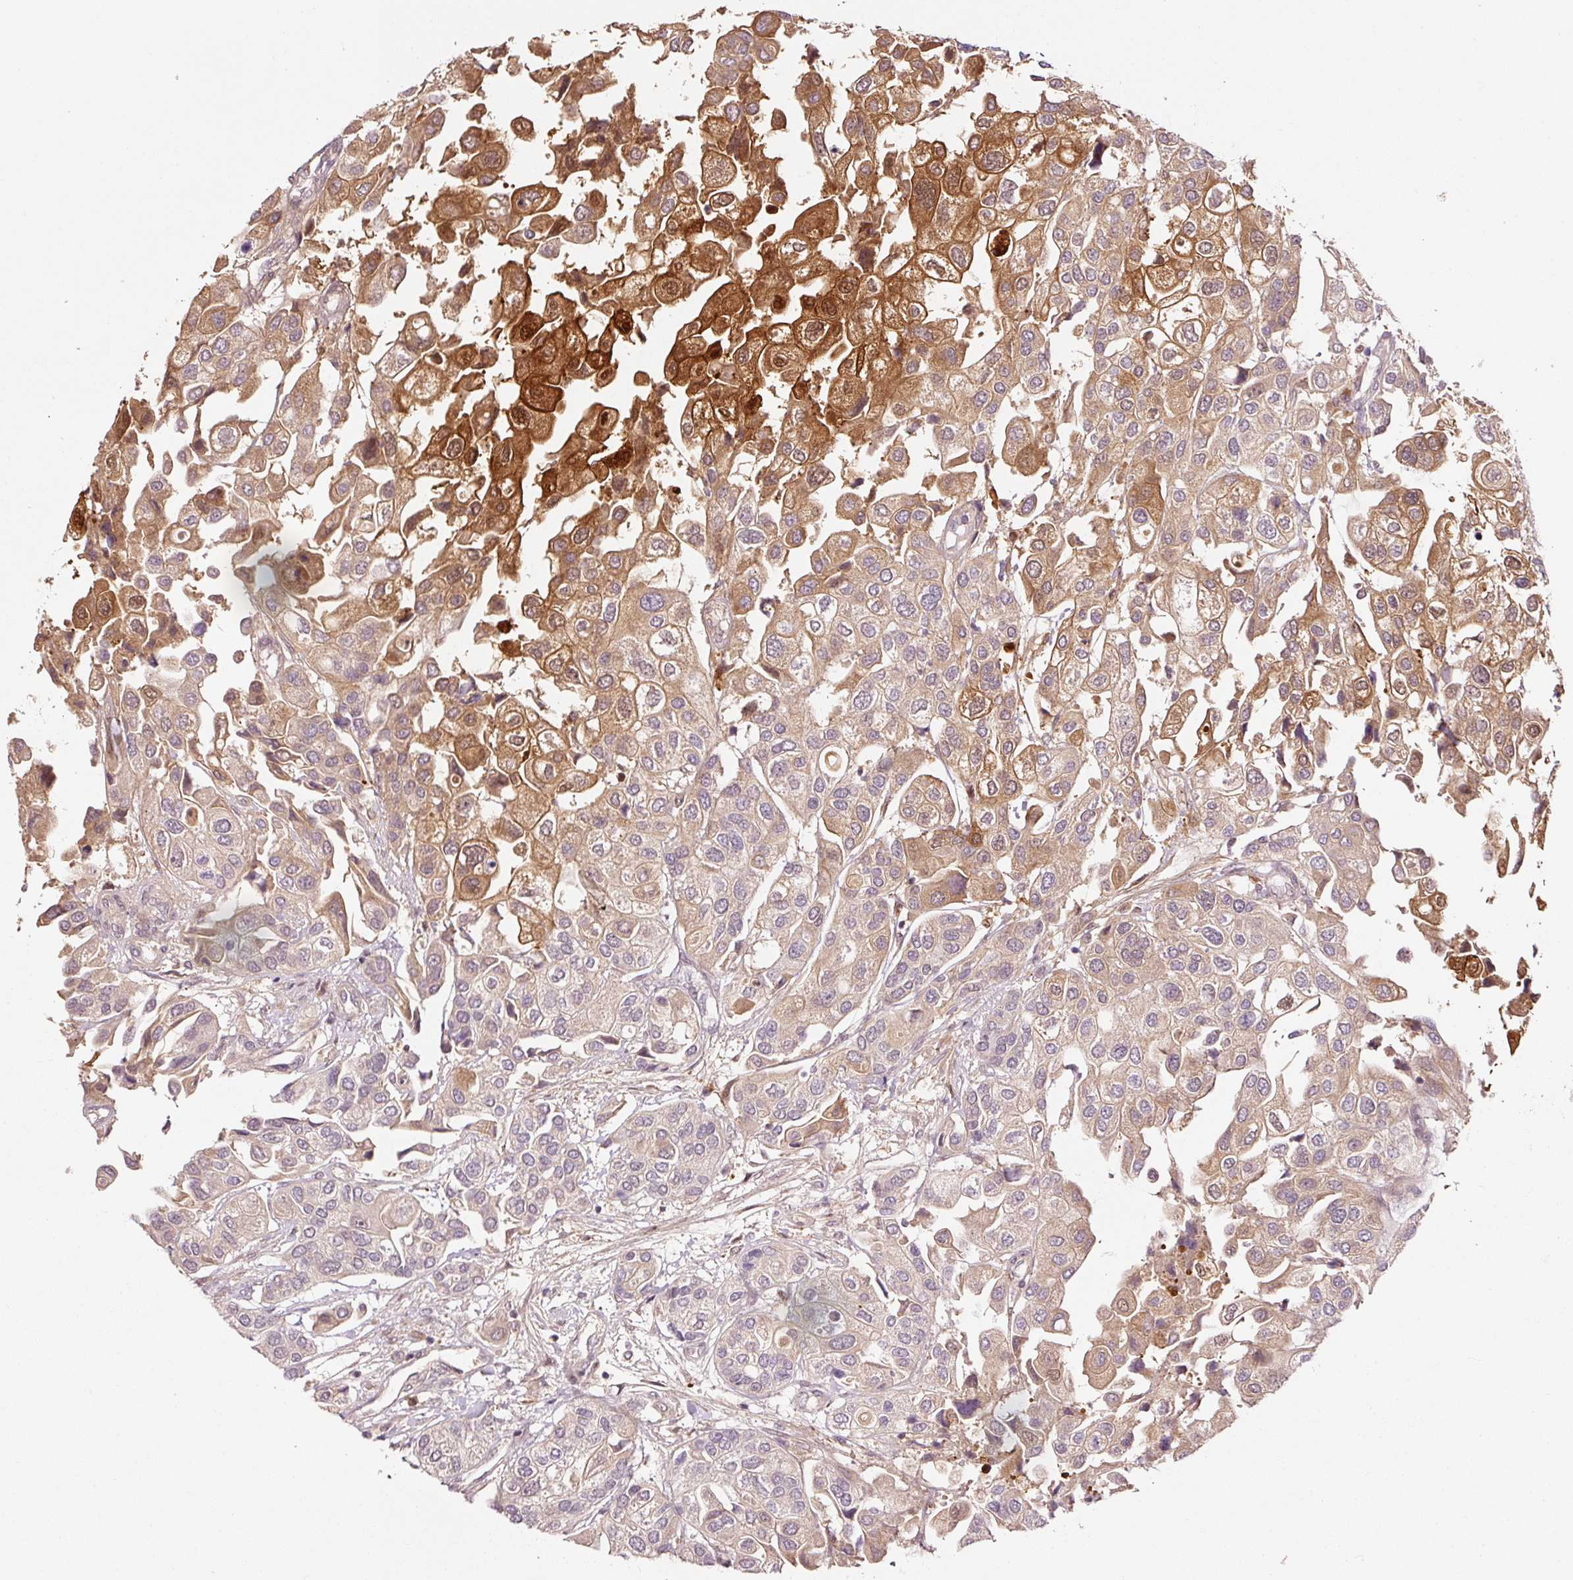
{"staining": {"intensity": "strong", "quantity": "25%-75%", "location": "cytoplasmic/membranous,nuclear"}, "tissue": "urothelial cancer", "cell_type": "Tumor cells", "image_type": "cancer", "snomed": [{"axis": "morphology", "description": "Urothelial carcinoma, High grade"}, {"axis": "topography", "description": "Urinary bladder"}], "caption": "IHC staining of urothelial cancer, which demonstrates high levels of strong cytoplasmic/membranous and nuclear staining in approximately 25%-75% of tumor cells indicating strong cytoplasmic/membranous and nuclear protein positivity. The staining was performed using DAB (brown) for protein detection and nuclei were counterstained in hematoxylin (blue).", "gene": "FBXL14", "patient": {"sex": "female", "age": 64}}